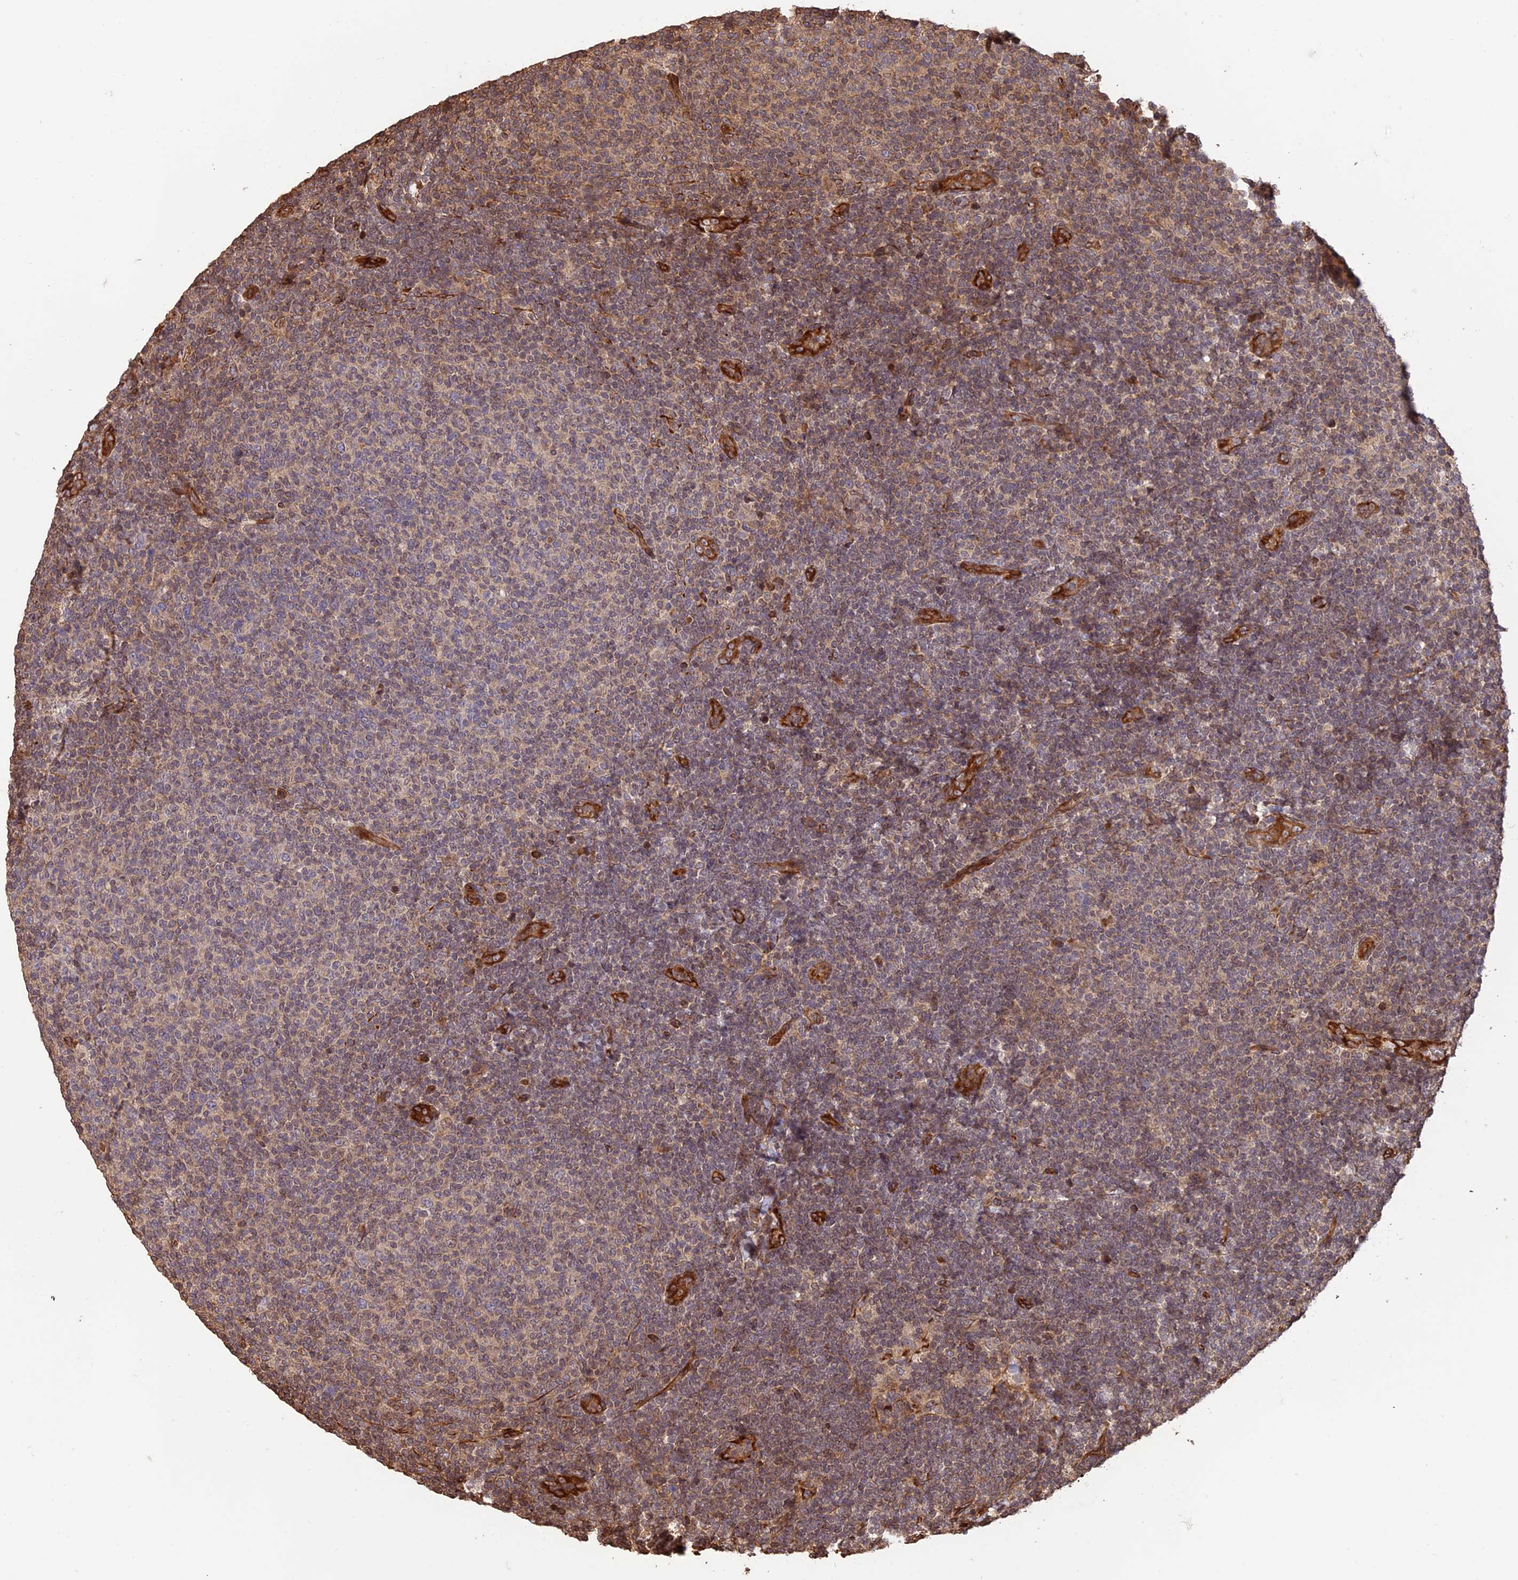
{"staining": {"intensity": "weak", "quantity": "25%-75%", "location": "cytoplasmic/membranous"}, "tissue": "lymphoma", "cell_type": "Tumor cells", "image_type": "cancer", "snomed": [{"axis": "morphology", "description": "Malignant lymphoma, non-Hodgkin's type, Low grade"}, {"axis": "topography", "description": "Lymph node"}], "caption": "An image of human lymphoma stained for a protein demonstrates weak cytoplasmic/membranous brown staining in tumor cells.", "gene": "CREBL2", "patient": {"sex": "male", "age": 66}}